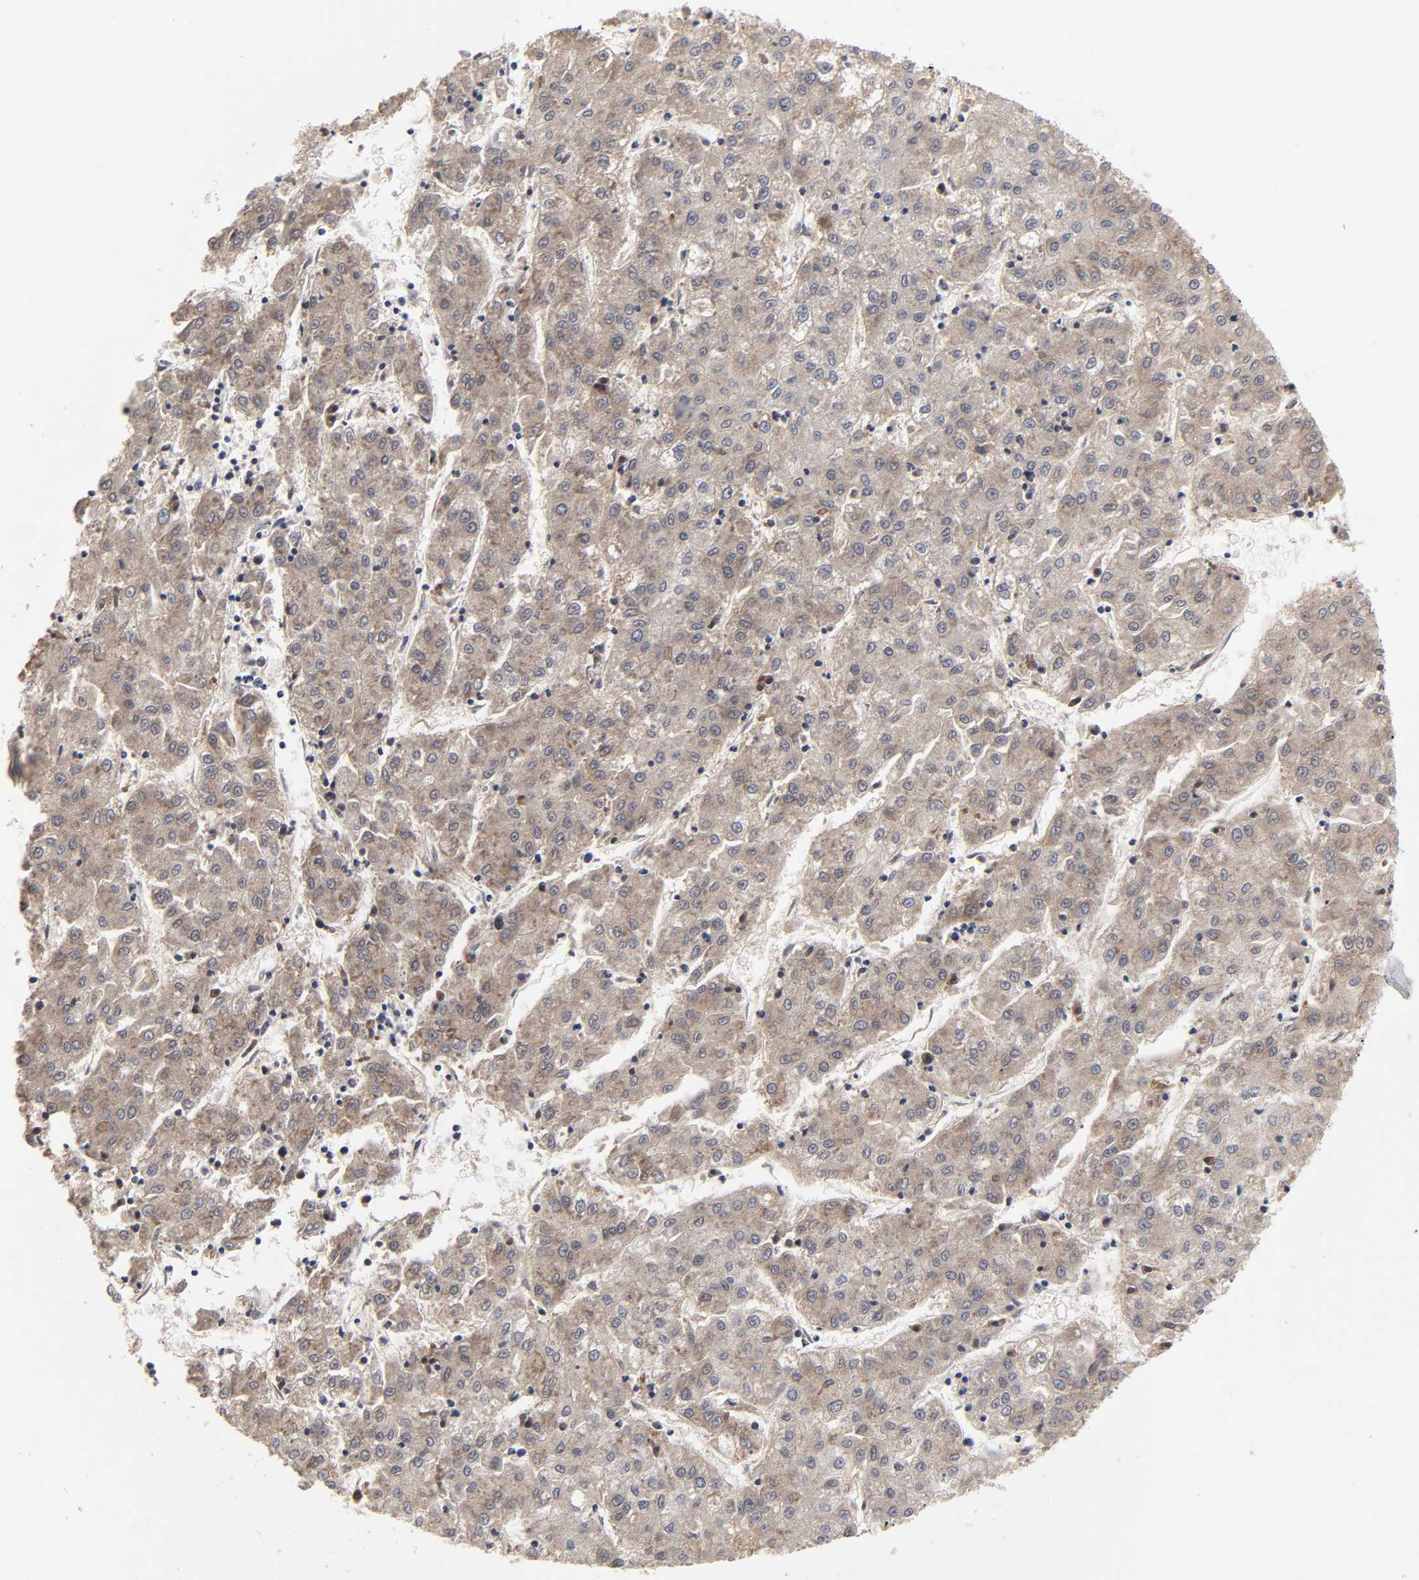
{"staining": {"intensity": "moderate", "quantity": ">75%", "location": "cytoplasmic/membranous"}, "tissue": "liver cancer", "cell_type": "Tumor cells", "image_type": "cancer", "snomed": [{"axis": "morphology", "description": "Carcinoma, Hepatocellular, NOS"}, {"axis": "topography", "description": "Liver"}], "caption": "Protein analysis of hepatocellular carcinoma (liver) tissue demonstrates moderate cytoplasmic/membranous positivity in about >75% of tumor cells.", "gene": "AUH", "patient": {"sex": "male", "age": 72}}